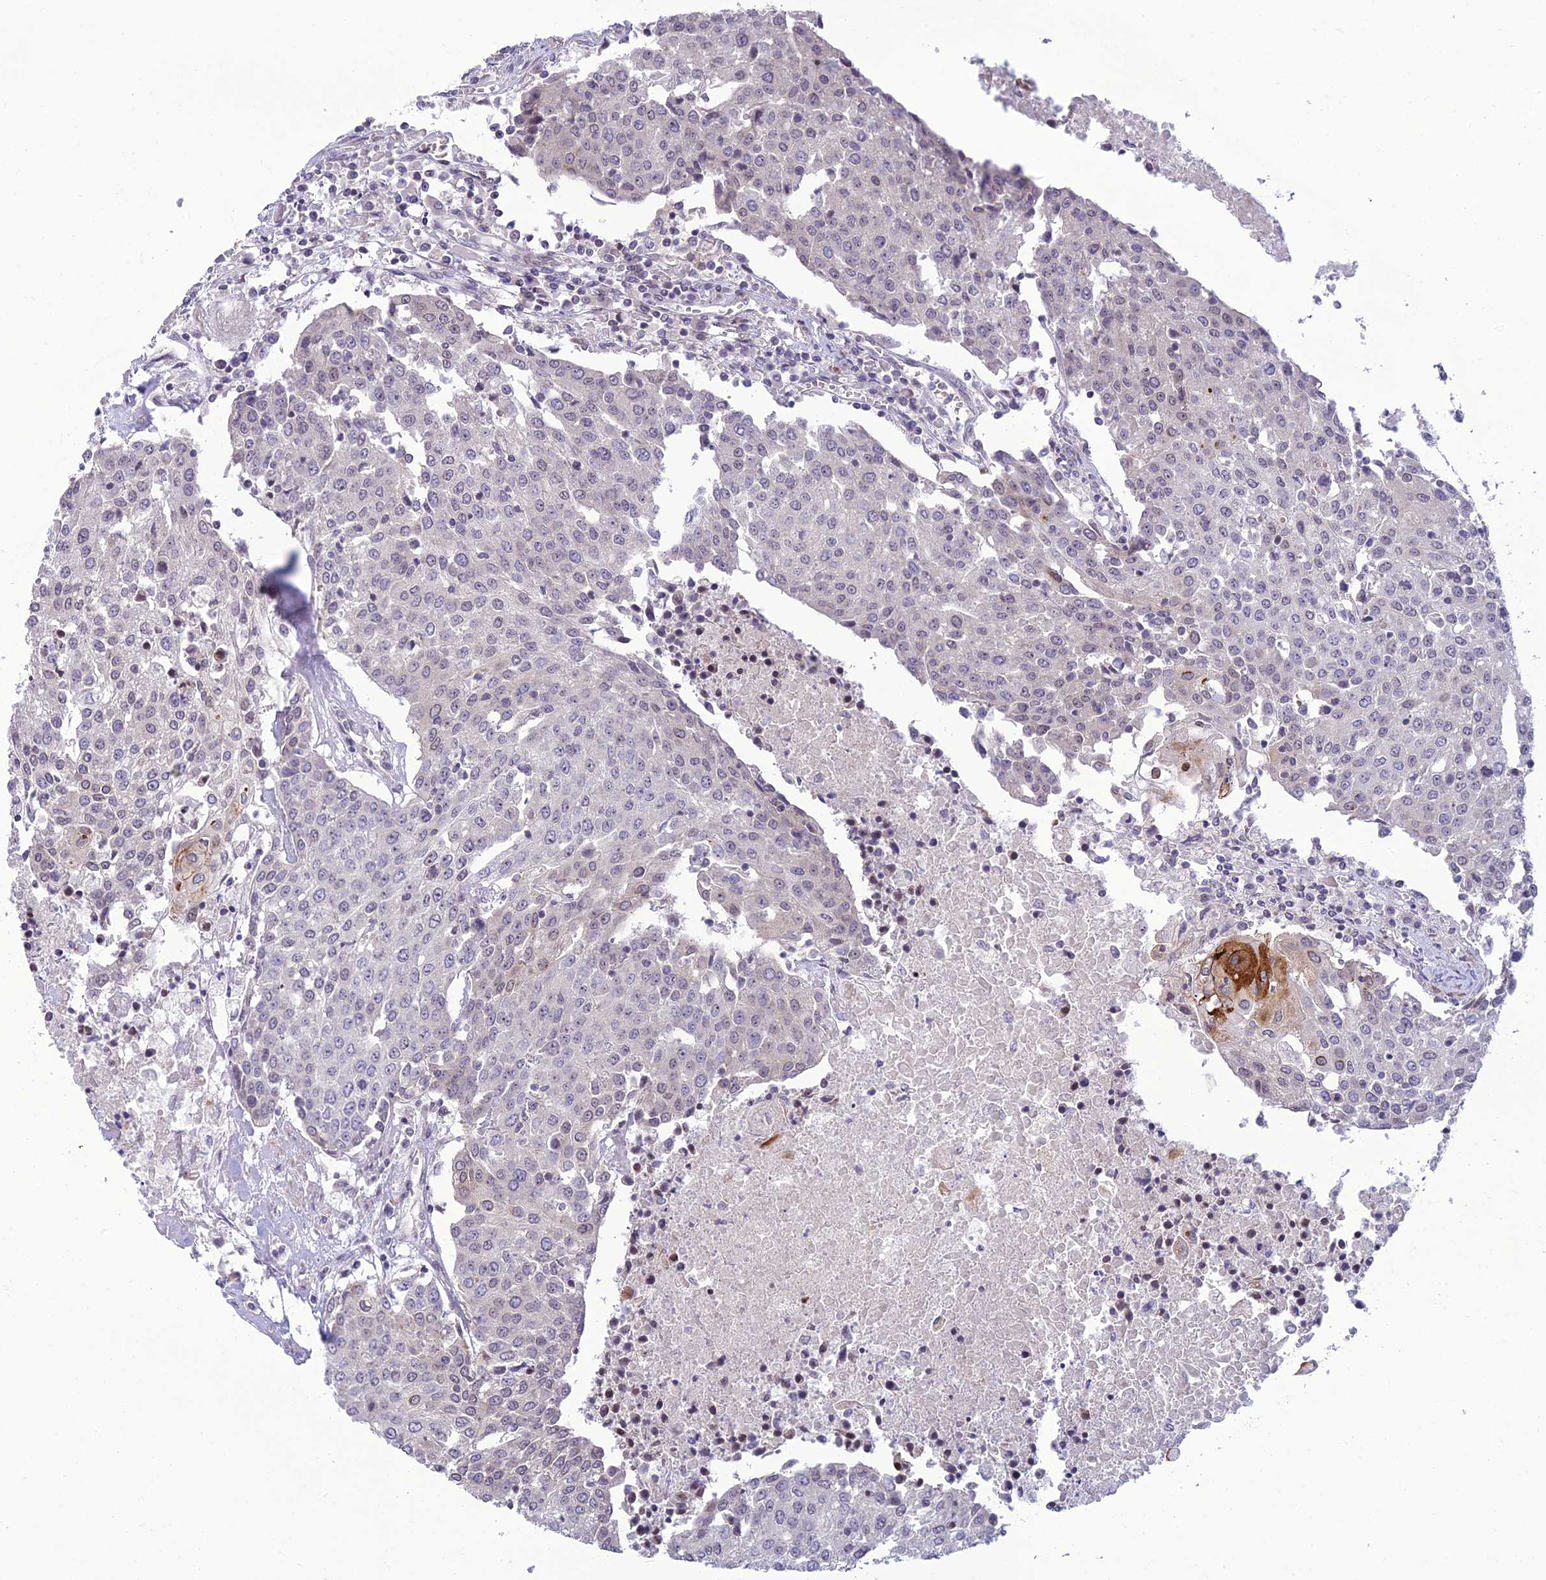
{"staining": {"intensity": "strong", "quantity": "<25%", "location": "cytoplasmic/membranous"}, "tissue": "urothelial cancer", "cell_type": "Tumor cells", "image_type": "cancer", "snomed": [{"axis": "morphology", "description": "Urothelial carcinoma, High grade"}, {"axis": "topography", "description": "Urinary bladder"}], "caption": "Immunohistochemistry (IHC) histopathology image of neoplastic tissue: urothelial carcinoma (high-grade) stained using immunohistochemistry exhibits medium levels of strong protein expression localized specifically in the cytoplasmic/membranous of tumor cells, appearing as a cytoplasmic/membranous brown color.", "gene": "DTX2", "patient": {"sex": "female", "age": 85}}